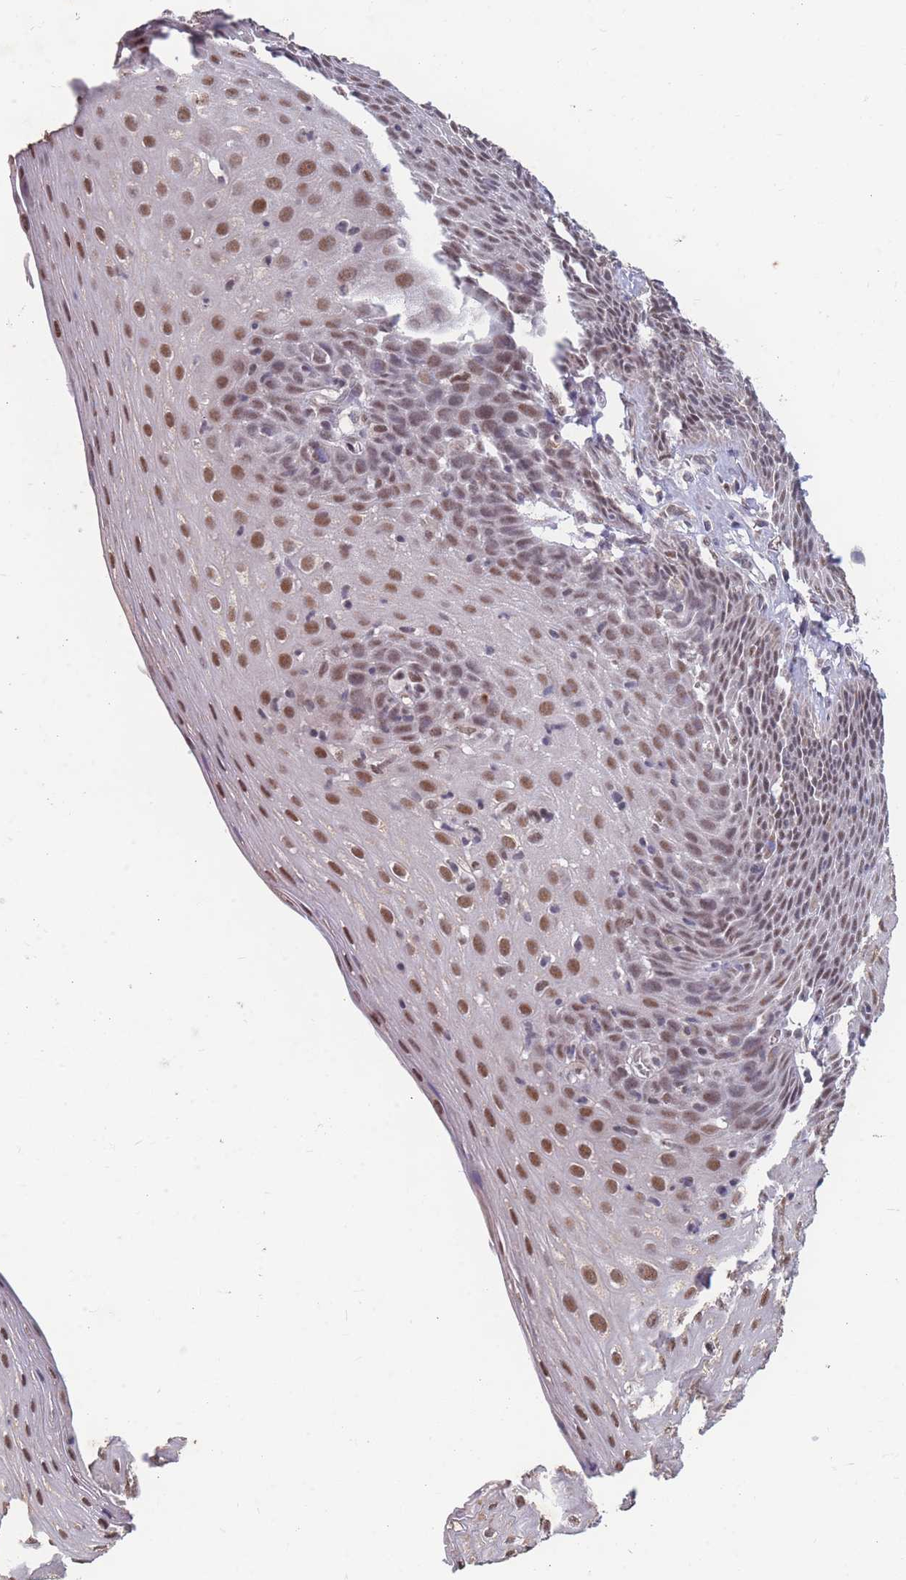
{"staining": {"intensity": "moderate", "quantity": ">75%", "location": "nuclear"}, "tissue": "esophagus", "cell_type": "Squamous epithelial cells", "image_type": "normal", "snomed": [{"axis": "morphology", "description": "Normal tissue, NOS"}, {"axis": "topography", "description": "Esophagus"}], "caption": "Human esophagus stained for a protein (brown) displays moderate nuclear positive expression in approximately >75% of squamous epithelial cells.", "gene": "SNRPA1", "patient": {"sex": "female", "age": 61}}